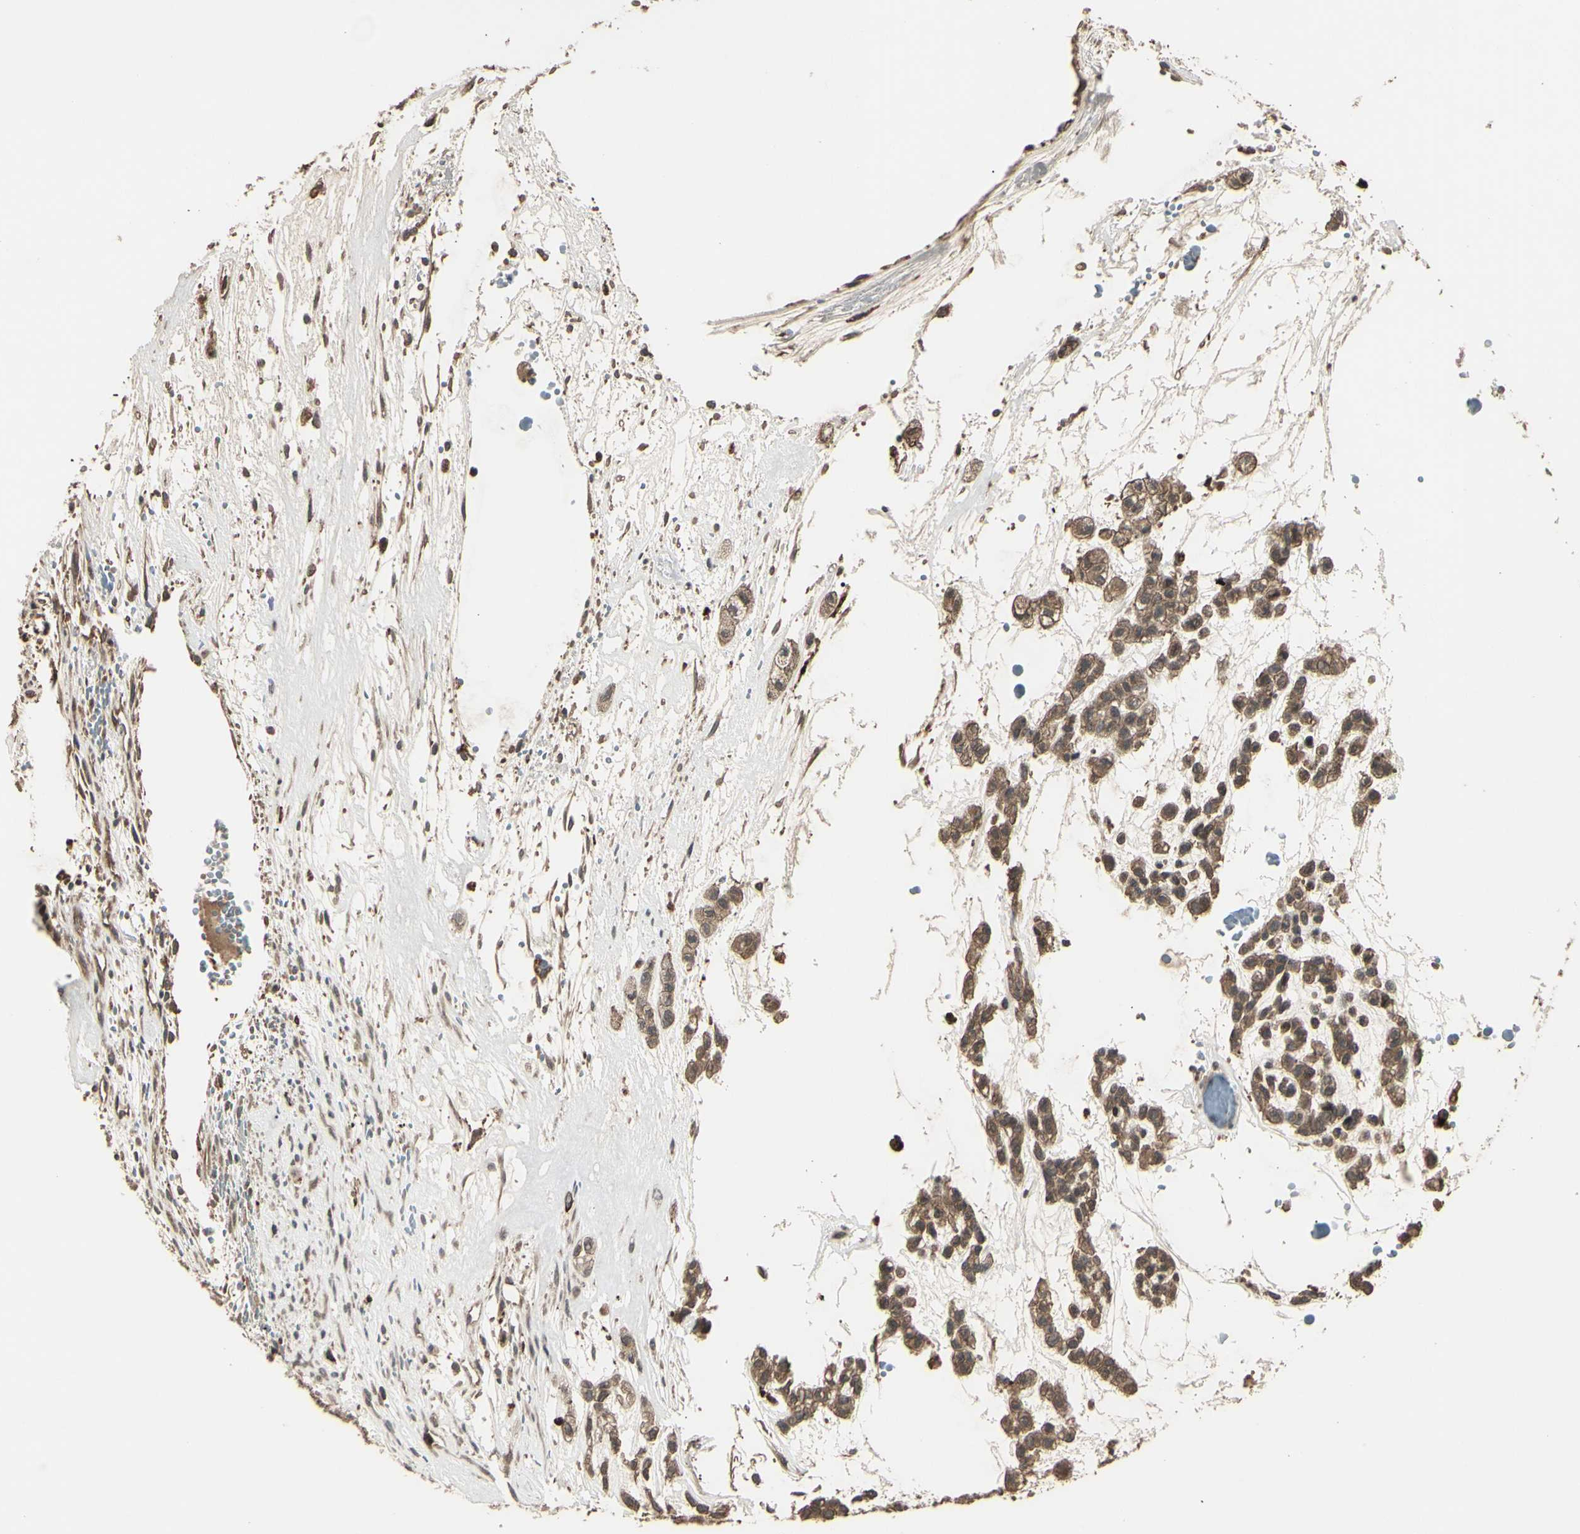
{"staining": {"intensity": "moderate", "quantity": "<25%", "location": "cytoplasmic/membranous"}, "tissue": "head and neck cancer", "cell_type": "Tumor cells", "image_type": "cancer", "snomed": [{"axis": "morphology", "description": "Adenocarcinoma, NOS"}, {"axis": "morphology", "description": "Adenoma, NOS"}, {"axis": "topography", "description": "Head-Neck"}], "caption": "Adenocarcinoma (head and neck) tissue shows moderate cytoplasmic/membranous positivity in approximately <25% of tumor cells, visualized by immunohistochemistry. The staining was performed using DAB to visualize the protein expression in brown, while the nuclei were stained in blue with hematoxylin (Magnification: 20x).", "gene": "GNAS", "patient": {"sex": "female", "age": 55}}